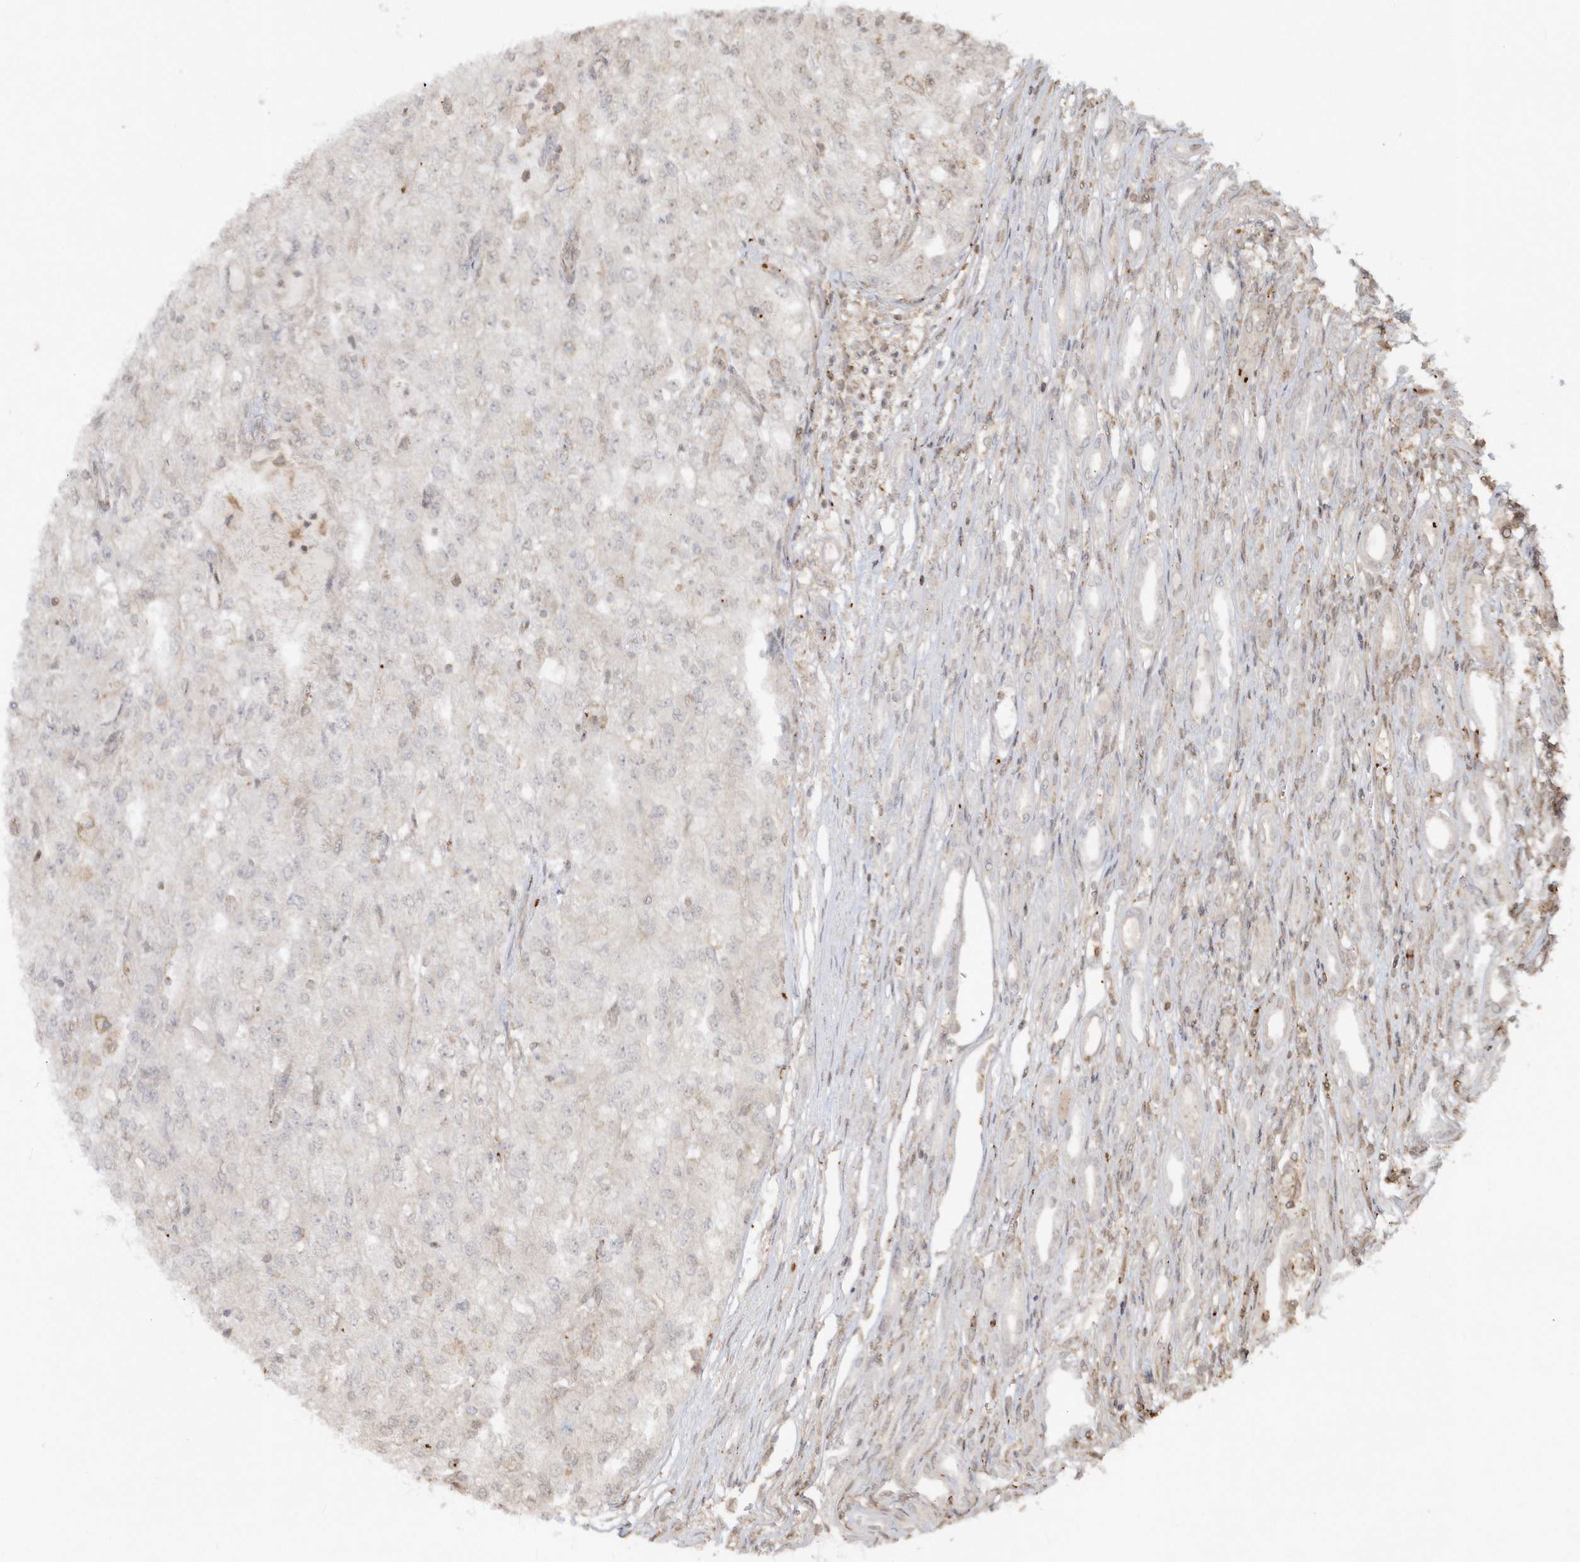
{"staining": {"intensity": "negative", "quantity": "none", "location": "none"}, "tissue": "renal cancer", "cell_type": "Tumor cells", "image_type": "cancer", "snomed": [{"axis": "morphology", "description": "Adenocarcinoma, NOS"}, {"axis": "topography", "description": "Kidney"}], "caption": "IHC of renal cancer displays no expression in tumor cells.", "gene": "BSN", "patient": {"sex": "female", "age": 54}}